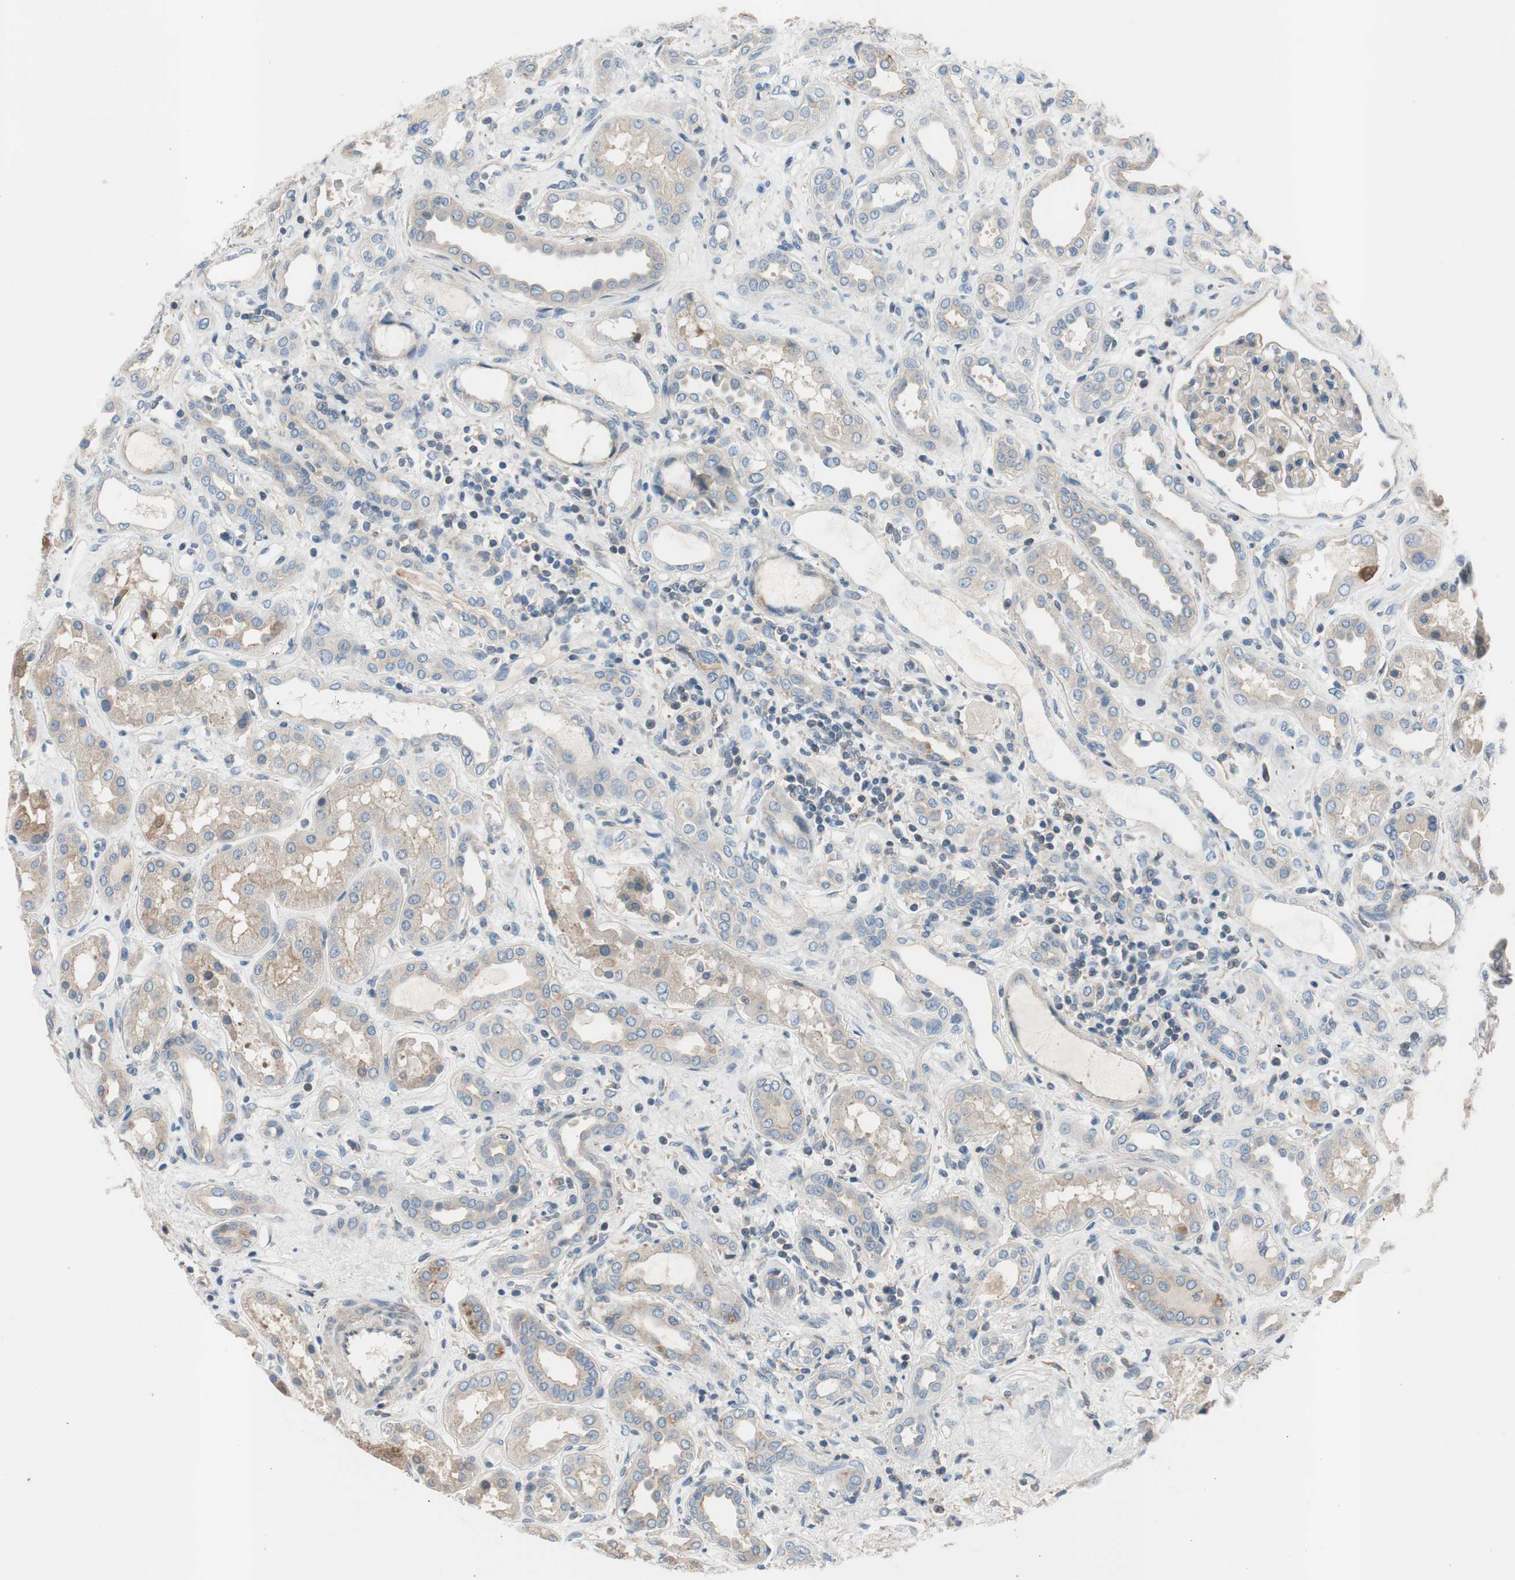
{"staining": {"intensity": "weak", "quantity": ">75%", "location": "cytoplasmic/membranous"}, "tissue": "kidney", "cell_type": "Cells in glomeruli", "image_type": "normal", "snomed": [{"axis": "morphology", "description": "Normal tissue, NOS"}, {"axis": "topography", "description": "Kidney"}], "caption": "A brown stain shows weak cytoplasmic/membranous staining of a protein in cells in glomeruli of normal human kidney.", "gene": "CALML3", "patient": {"sex": "male", "age": 59}}